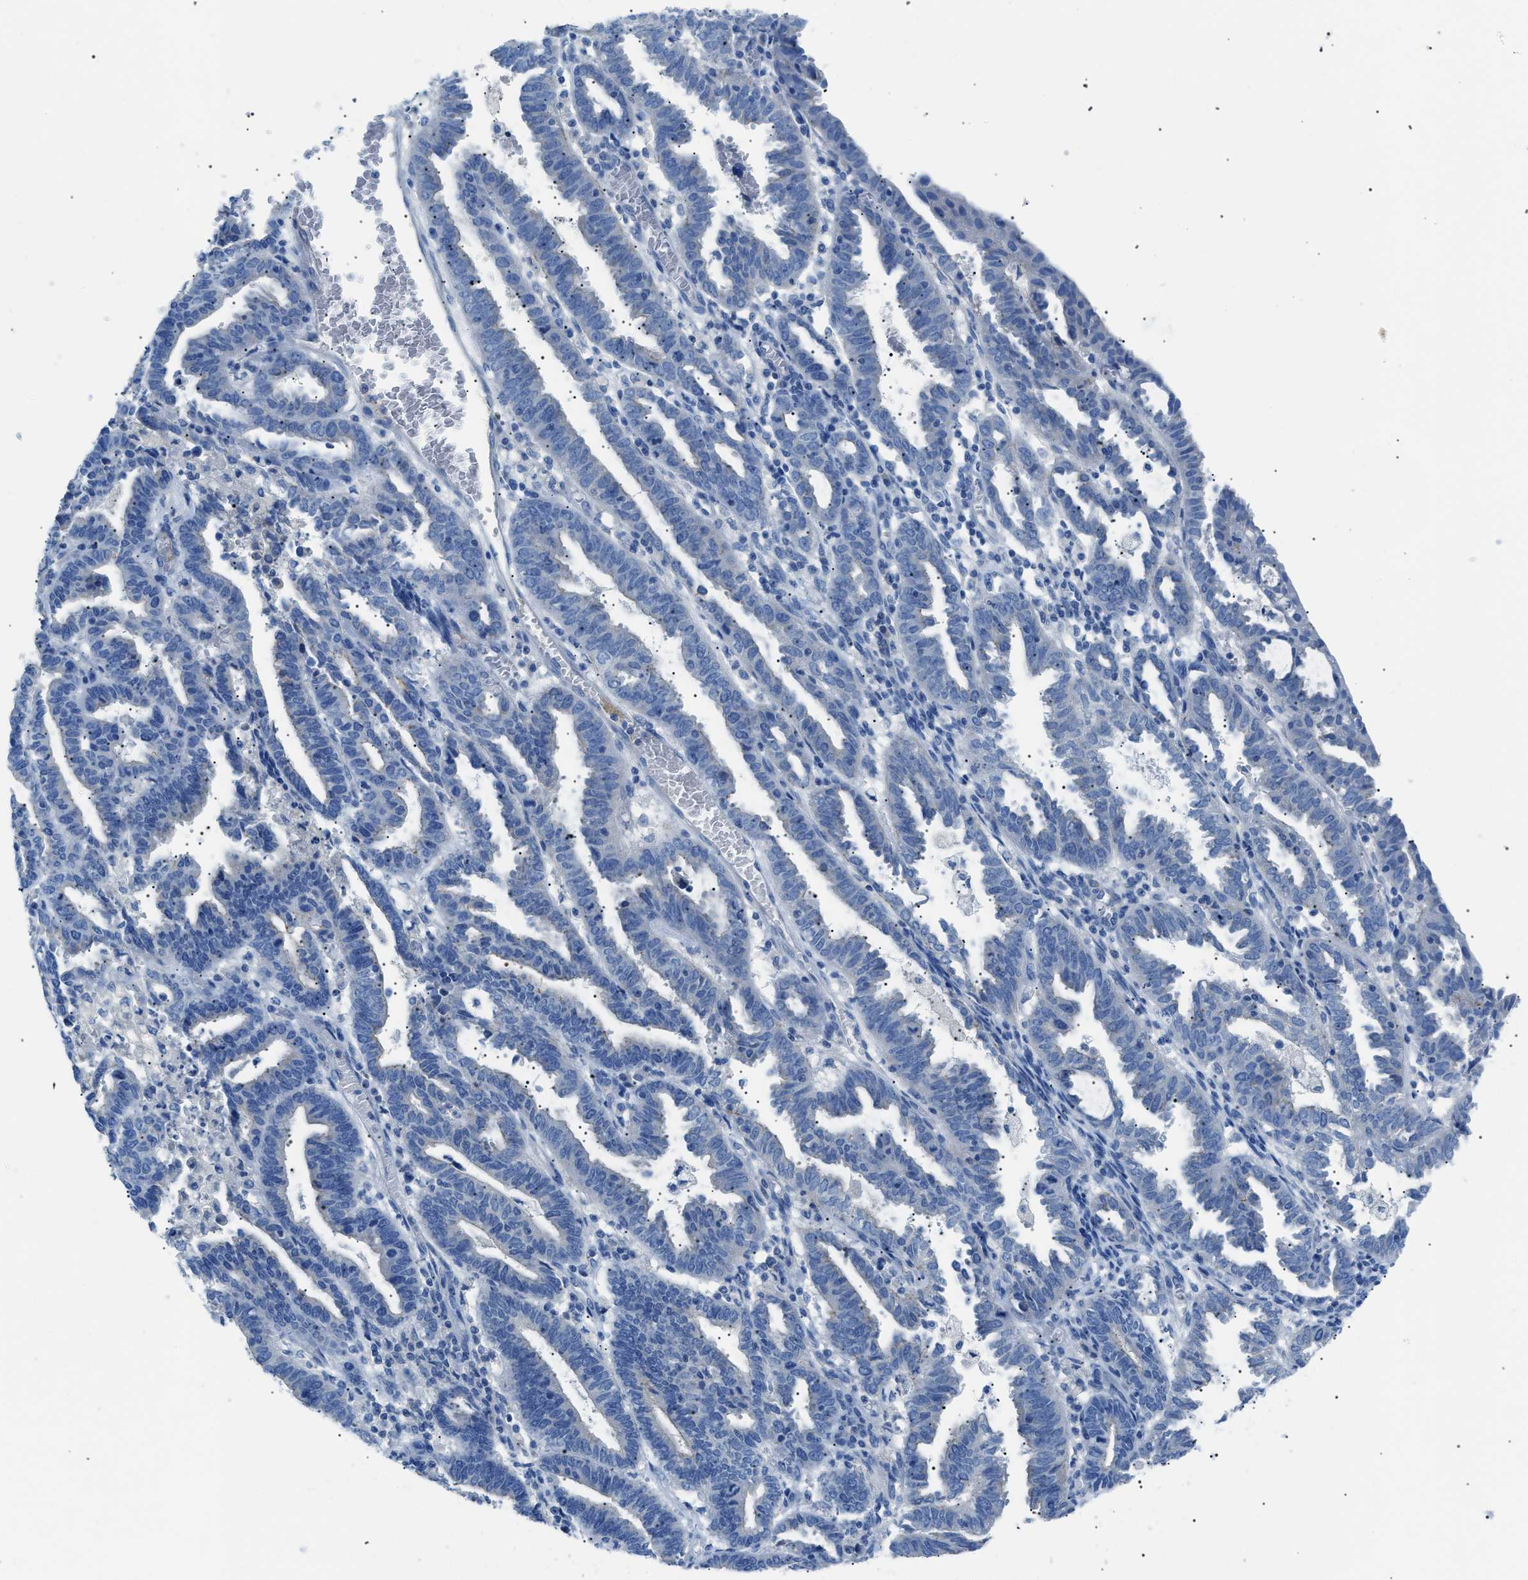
{"staining": {"intensity": "negative", "quantity": "none", "location": "none"}, "tissue": "endometrial cancer", "cell_type": "Tumor cells", "image_type": "cancer", "snomed": [{"axis": "morphology", "description": "Adenocarcinoma, NOS"}, {"axis": "topography", "description": "Uterus"}], "caption": "High power microscopy micrograph of an immunohistochemistry photomicrograph of endometrial cancer, revealing no significant positivity in tumor cells.", "gene": "ZDHHC24", "patient": {"sex": "female", "age": 83}}